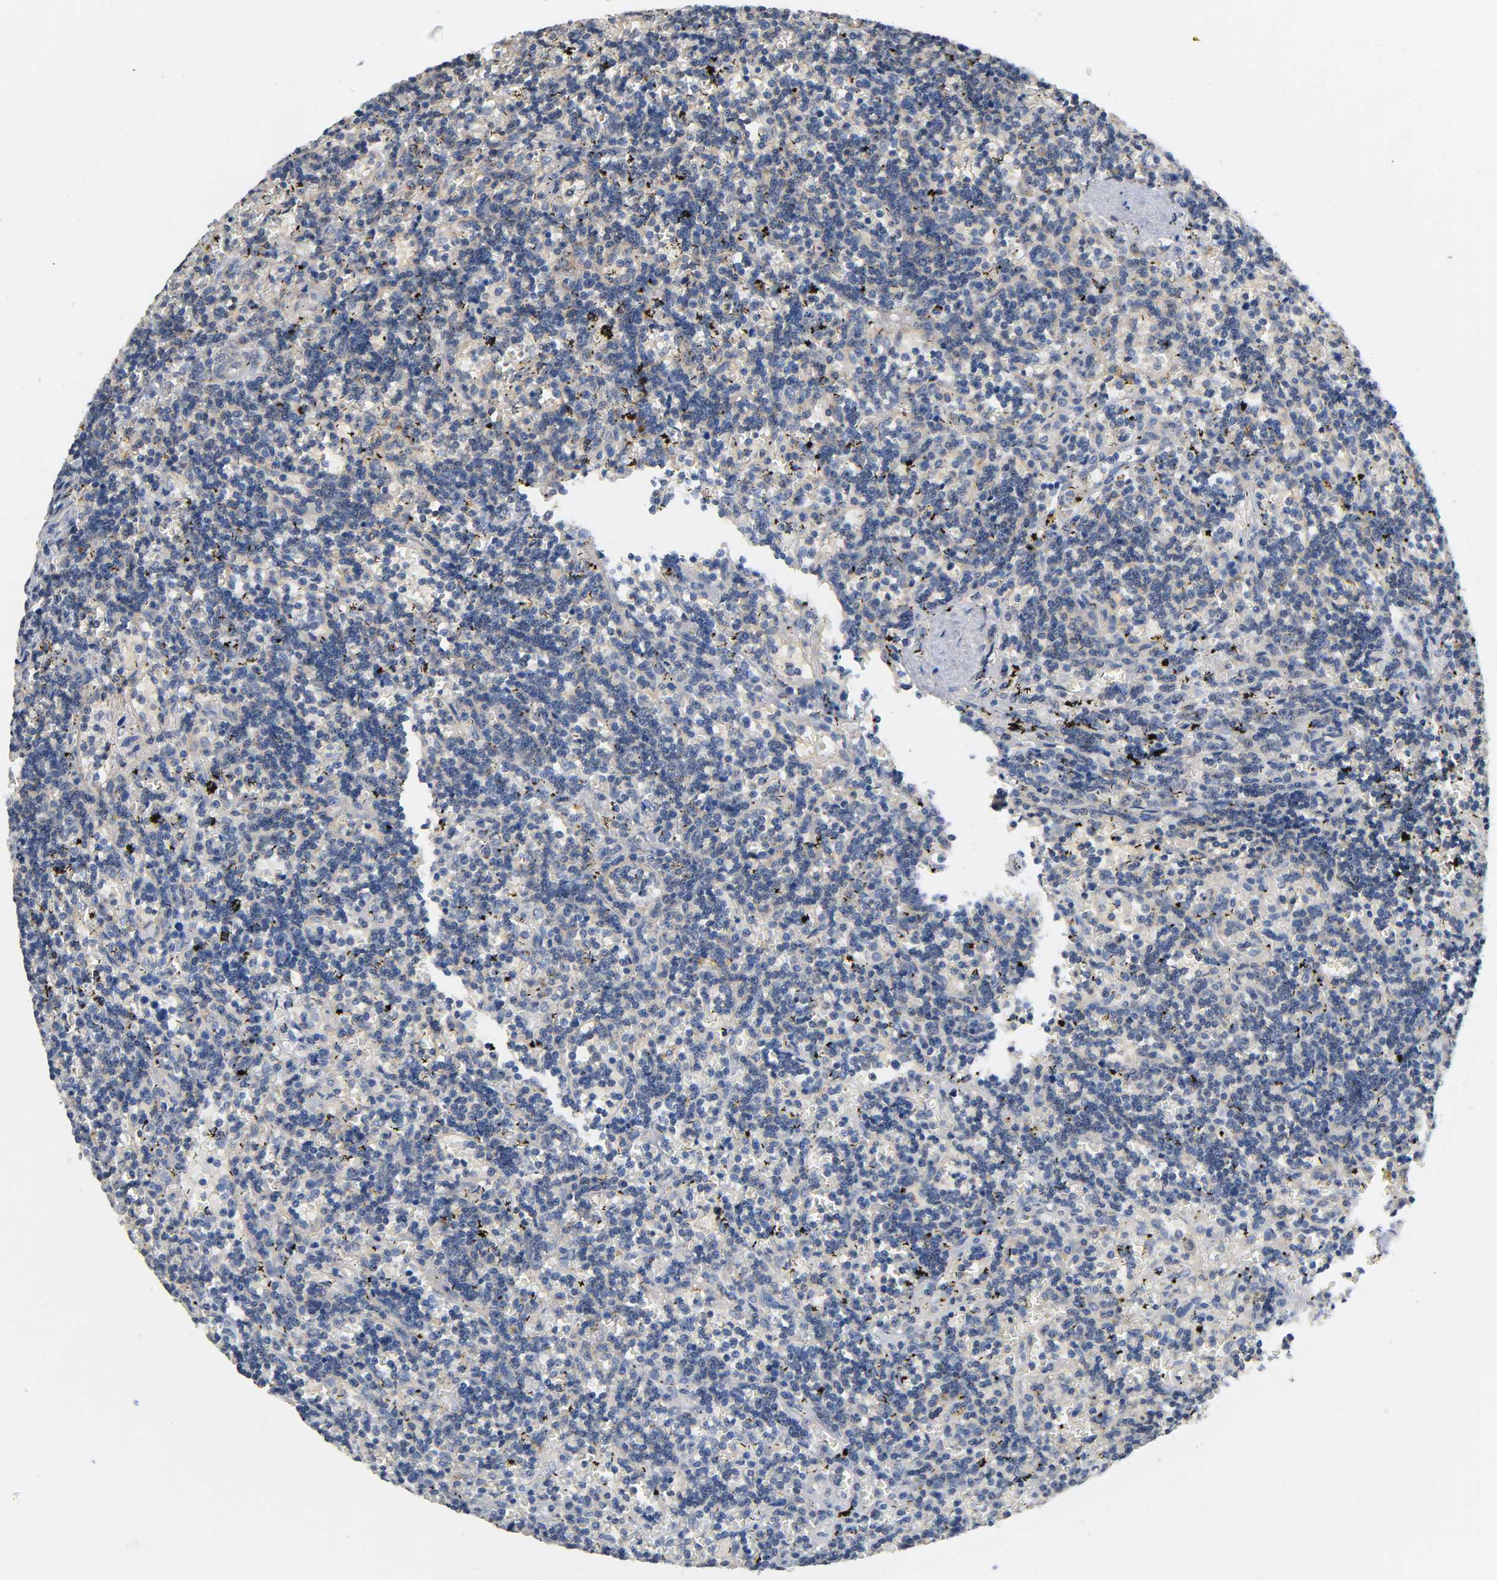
{"staining": {"intensity": "negative", "quantity": "none", "location": "none"}, "tissue": "lymphoma", "cell_type": "Tumor cells", "image_type": "cancer", "snomed": [{"axis": "morphology", "description": "Malignant lymphoma, non-Hodgkin's type, Low grade"}, {"axis": "topography", "description": "Spleen"}], "caption": "Immunohistochemistry (IHC) histopathology image of lymphoma stained for a protein (brown), which shows no expression in tumor cells. Nuclei are stained in blue.", "gene": "IKBKB", "patient": {"sex": "male", "age": 60}}